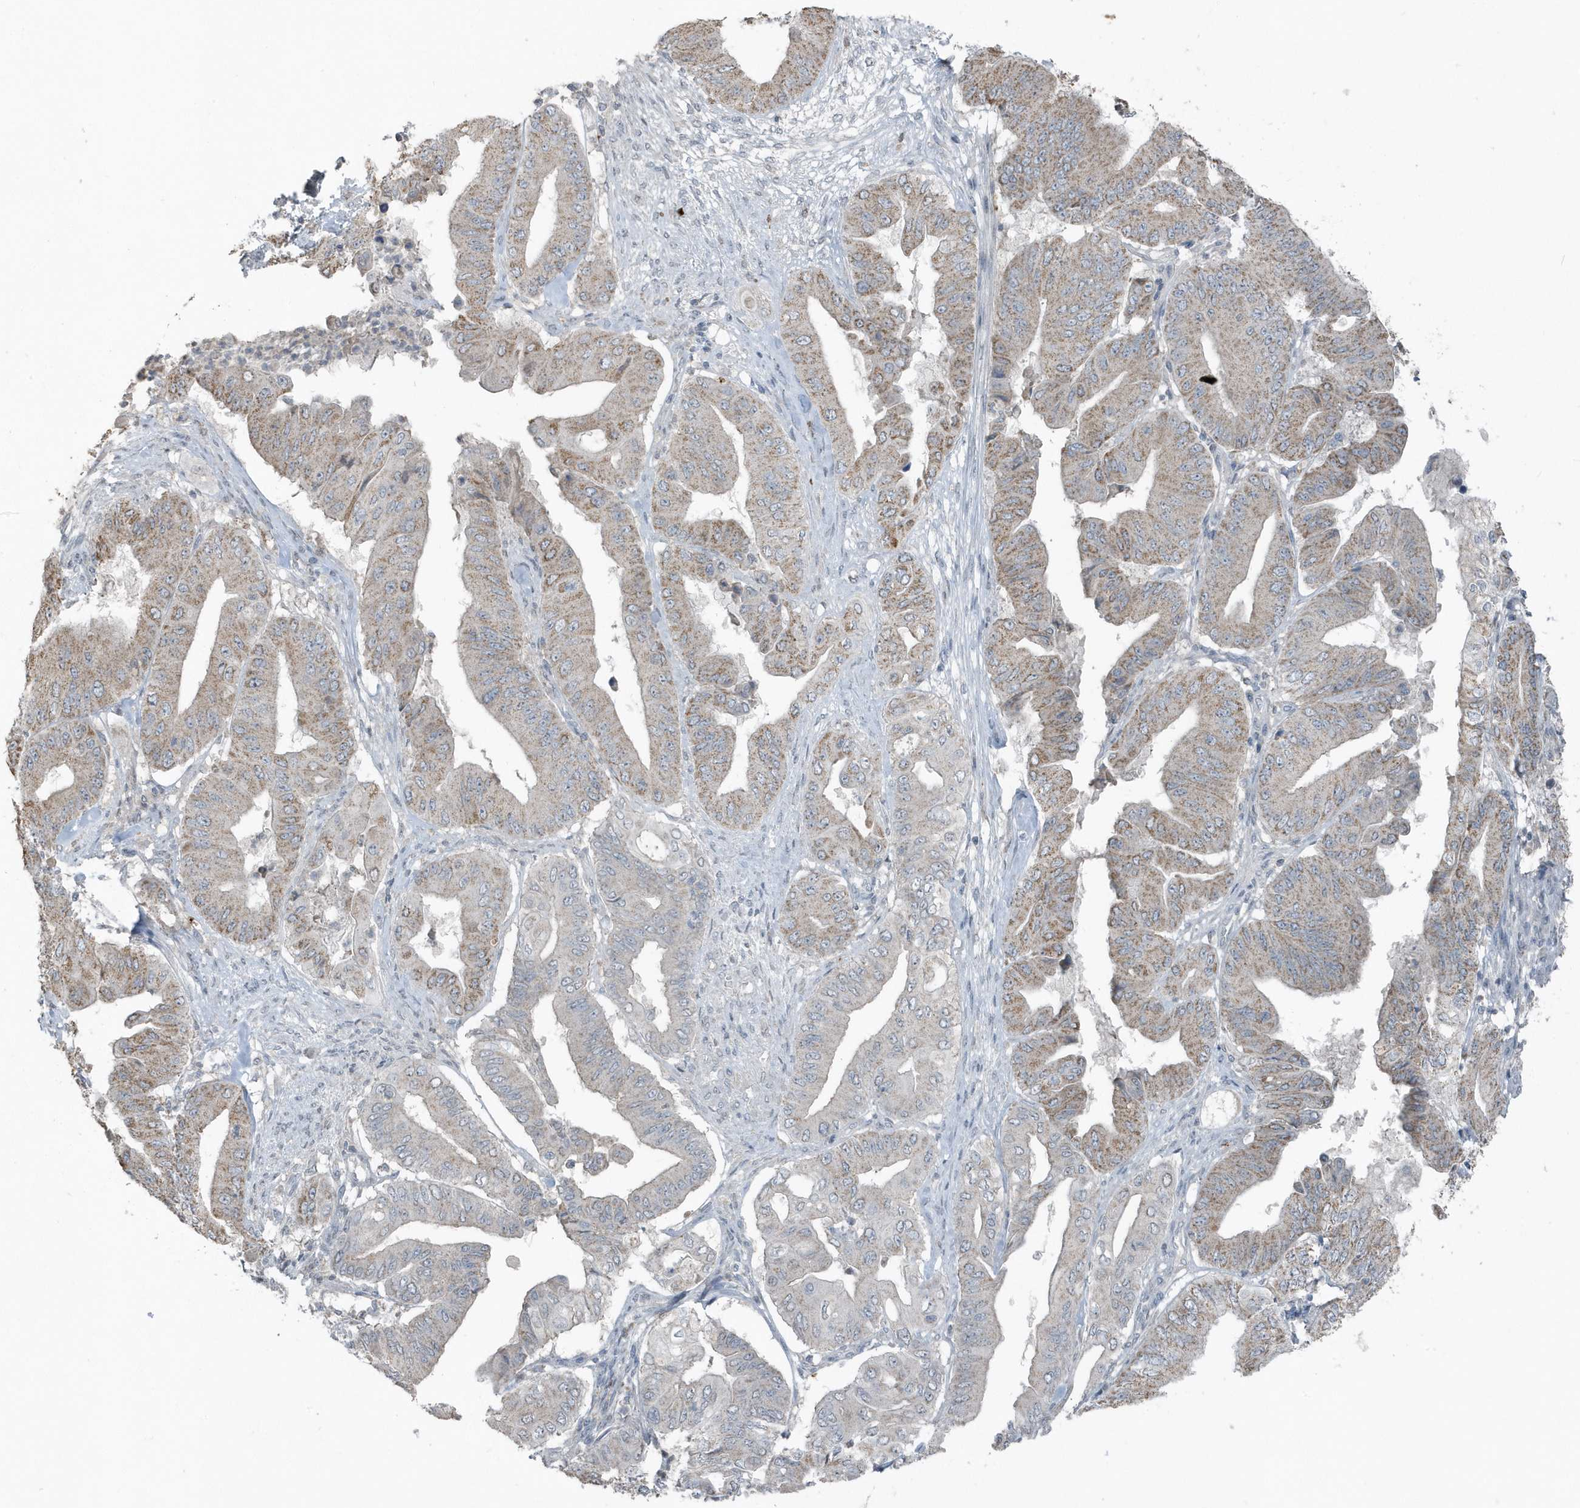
{"staining": {"intensity": "weak", "quantity": "25%-75%", "location": "cytoplasmic/membranous"}, "tissue": "pancreatic cancer", "cell_type": "Tumor cells", "image_type": "cancer", "snomed": [{"axis": "morphology", "description": "Adenocarcinoma, NOS"}, {"axis": "topography", "description": "Pancreas"}], "caption": "Tumor cells display low levels of weak cytoplasmic/membranous positivity in about 25%-75% of cells in pancreatic cancer (adenocarcinoma). (brown staining indicates protein expression, while blue staining denotes nuclei).", "gene": "ACTC1", "patient": {"sex": "female", "age": 77}}